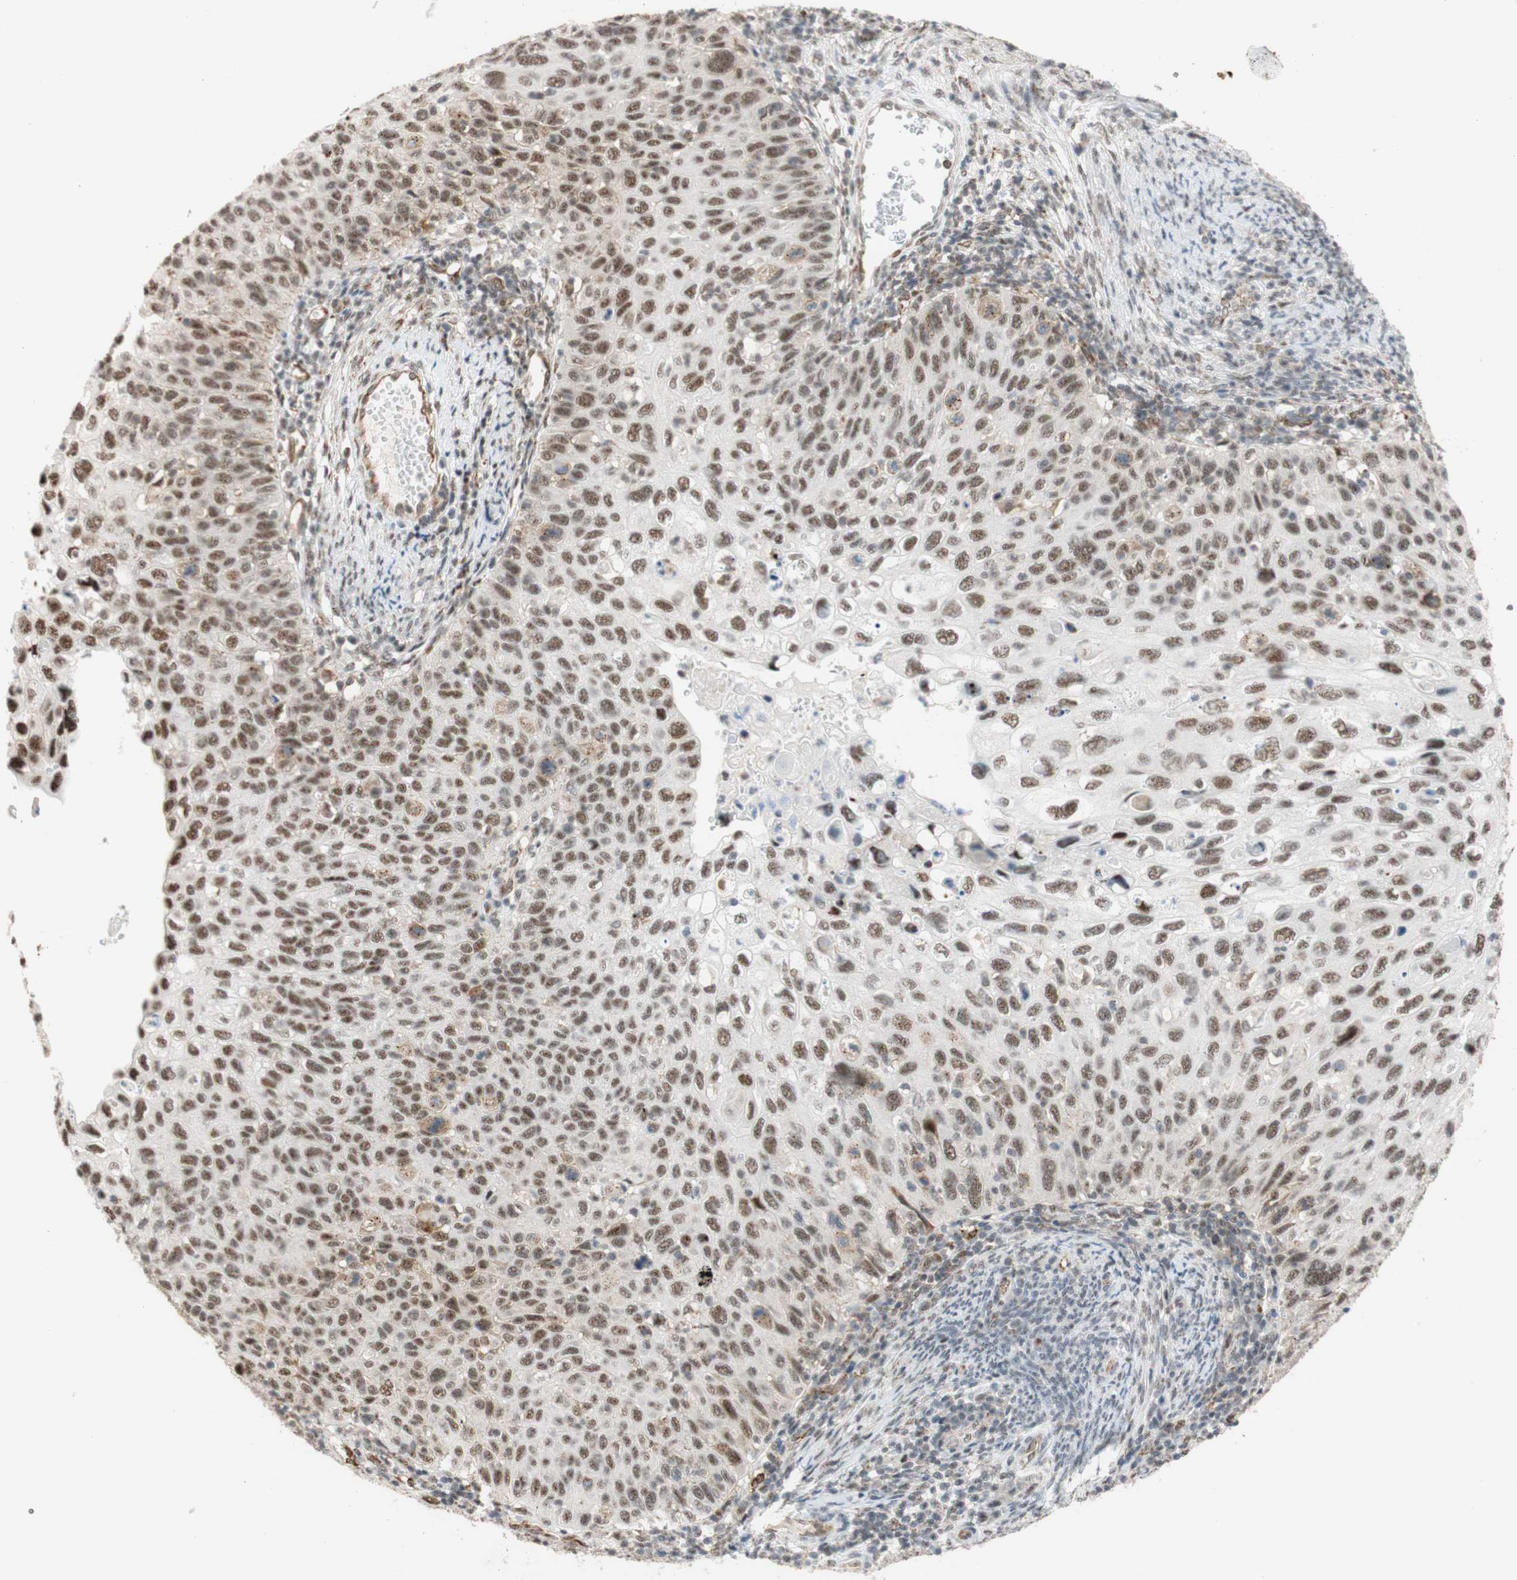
{"staining": {"intensity": "moderate", "quantity": ">75%", "location": "nuclear"}, "tissue": "cervical cancer", "cell_type": "Tumor cells", "image_type": "cancer", "snomed": [{"axis": "morphology", "description": "Squamous cell carcinoma, NOS"}, {"axis": "topography", "description": "Cervix"}], "caption": "About >75% of tumor cells in squamous cell carcinoma (cervical) demonstrate moderate nuclear protein staining as visualized by brown immunohistochemical staining.", "gene": "SAP18", "patient": {"sex": "female", "age": 70}}